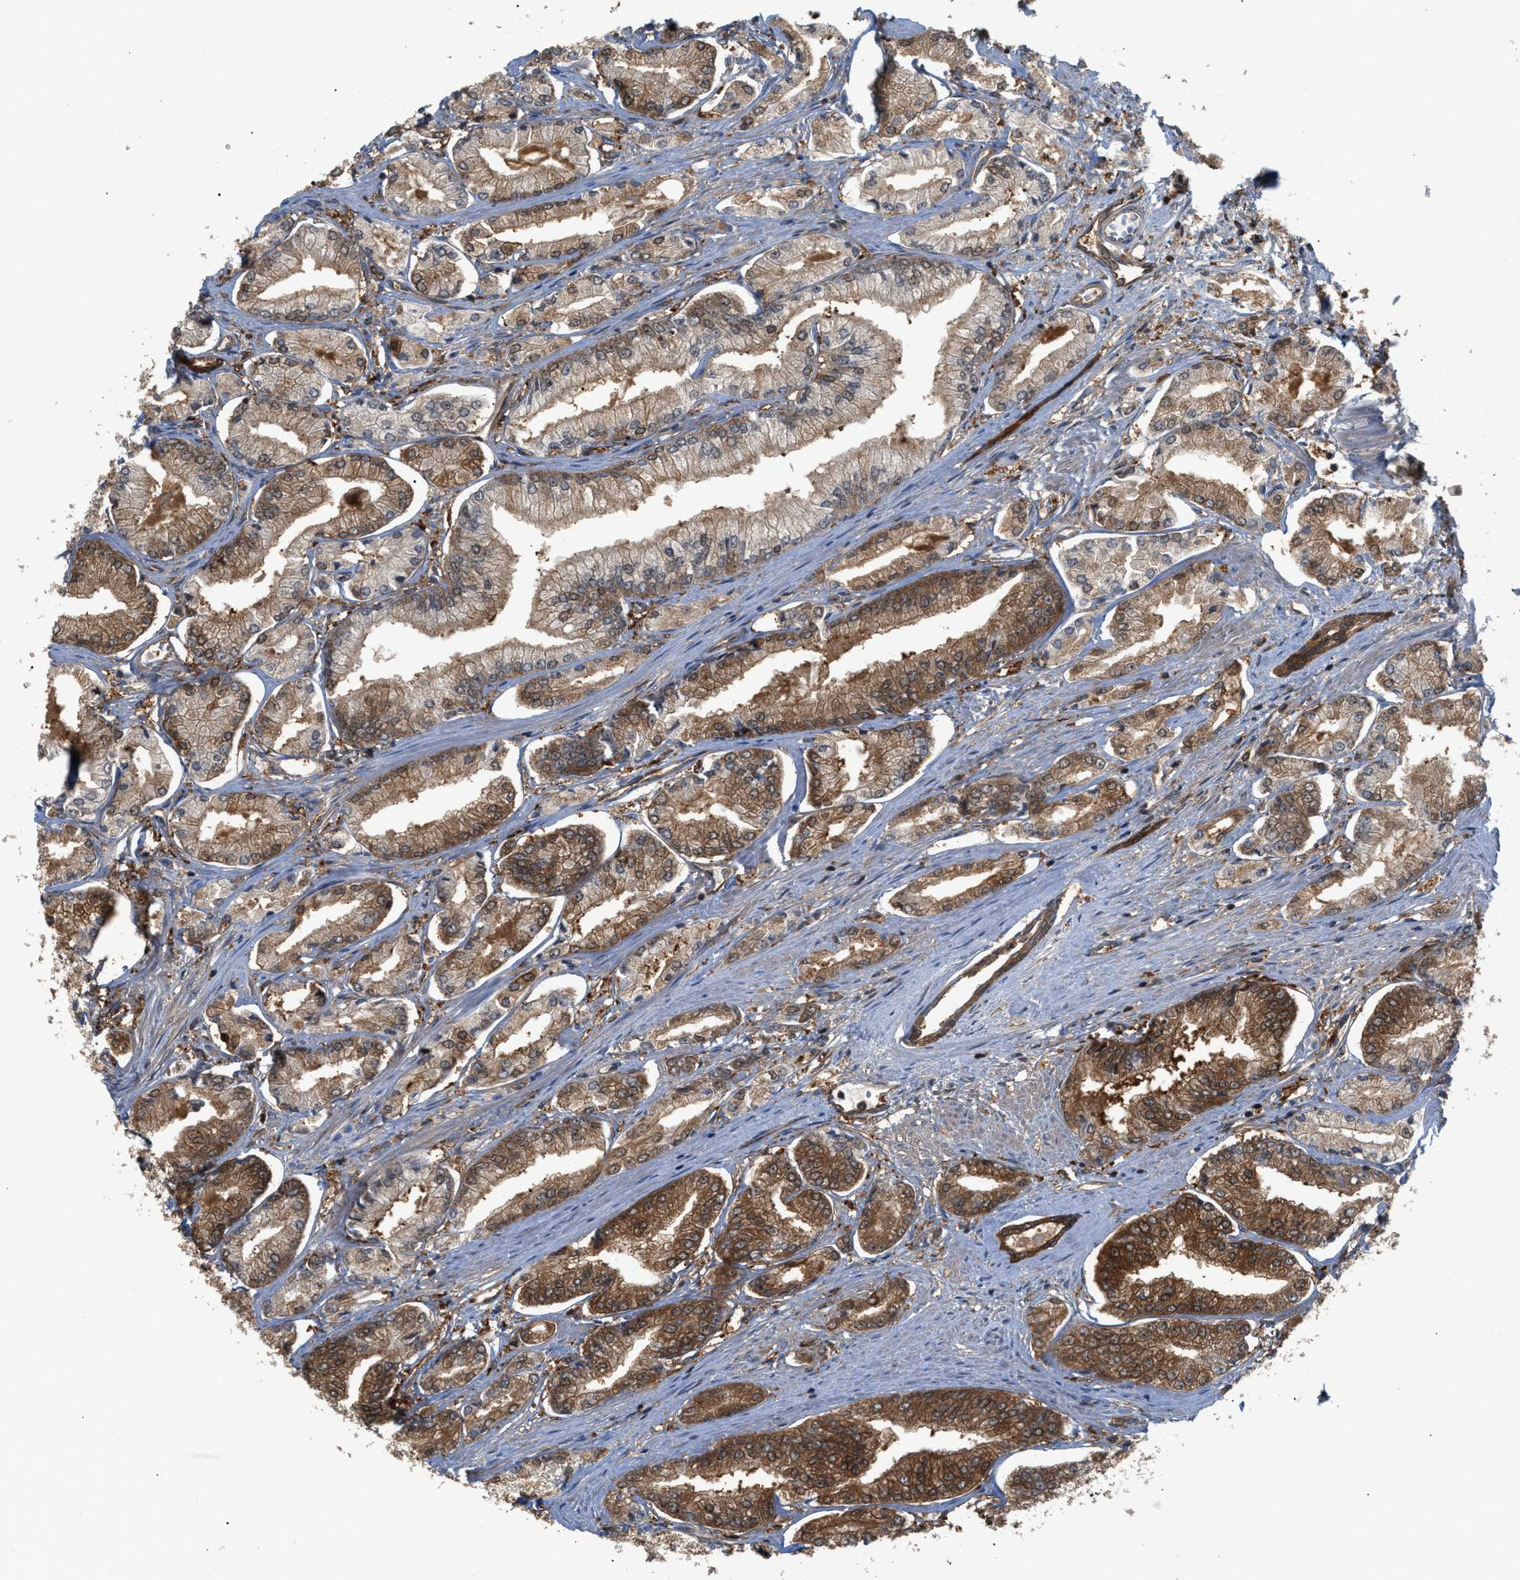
{"staining": {"intensity": "strong", "quantity": "25%-75%", "location": "cytoplasmic/membranous"}, "tissue": "prostate cancer", "cell_type": "Tumor cells", "image_type": "cancer", "snomed": [{"axis": "morphology", "description": "Adenocarcinoma, Low grade"}, {"axis": "topography", "description": "Prostate"}], "caption": "Immunohistochemistry image of neoplastic tissue: human prostate cancer stained using immunohistochemistry reveals high levels of strong protein expression localized specifically in the cytoplasmic/membranous of tumor cells, appearing as a cytoplasmic/membranous brown color.", "gene": "GLOD4", "patient": {"sex": "male", "age": 52}}